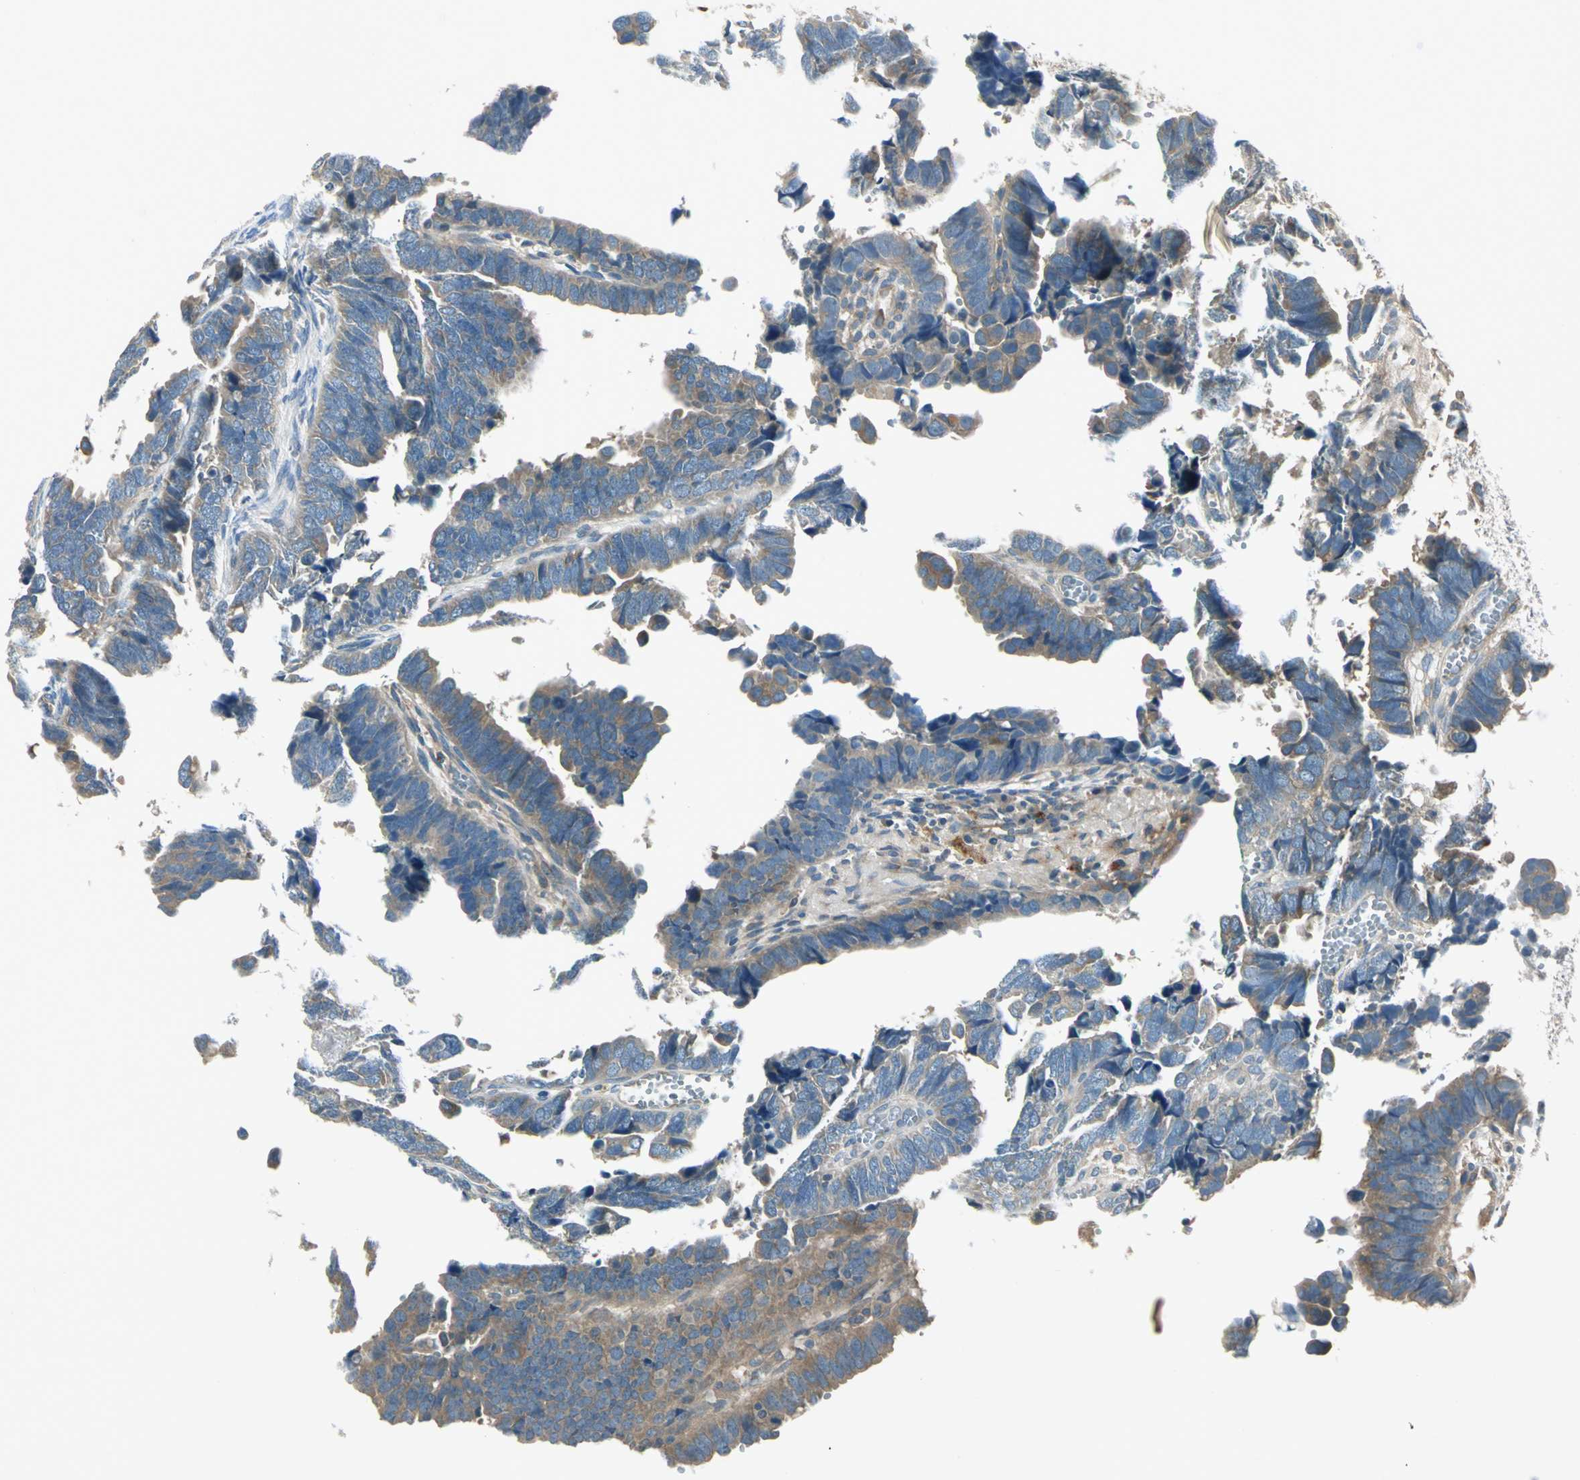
{"staining": {"intensity": "moderate", "quantity": ">75%", "location": "cytoplasmic/membranous"}, "tissue": "endometrial cancer", "cell_type": "Tumor cells", "image_type": "cancer", "snomed": [{"axis": "morphology", "description": "Adenocarcinoma, NOS"}, {"axis": "topography", "description": "Endometrium"}], "caption": "Human endometrial cancer stained with a brown dye exhibits moderate cytoplasmic/membranous positive expression in approximately >75% of tumor cells.", "gene": "PRKAA1", "patient": {"sex": "female", "age": 75}}